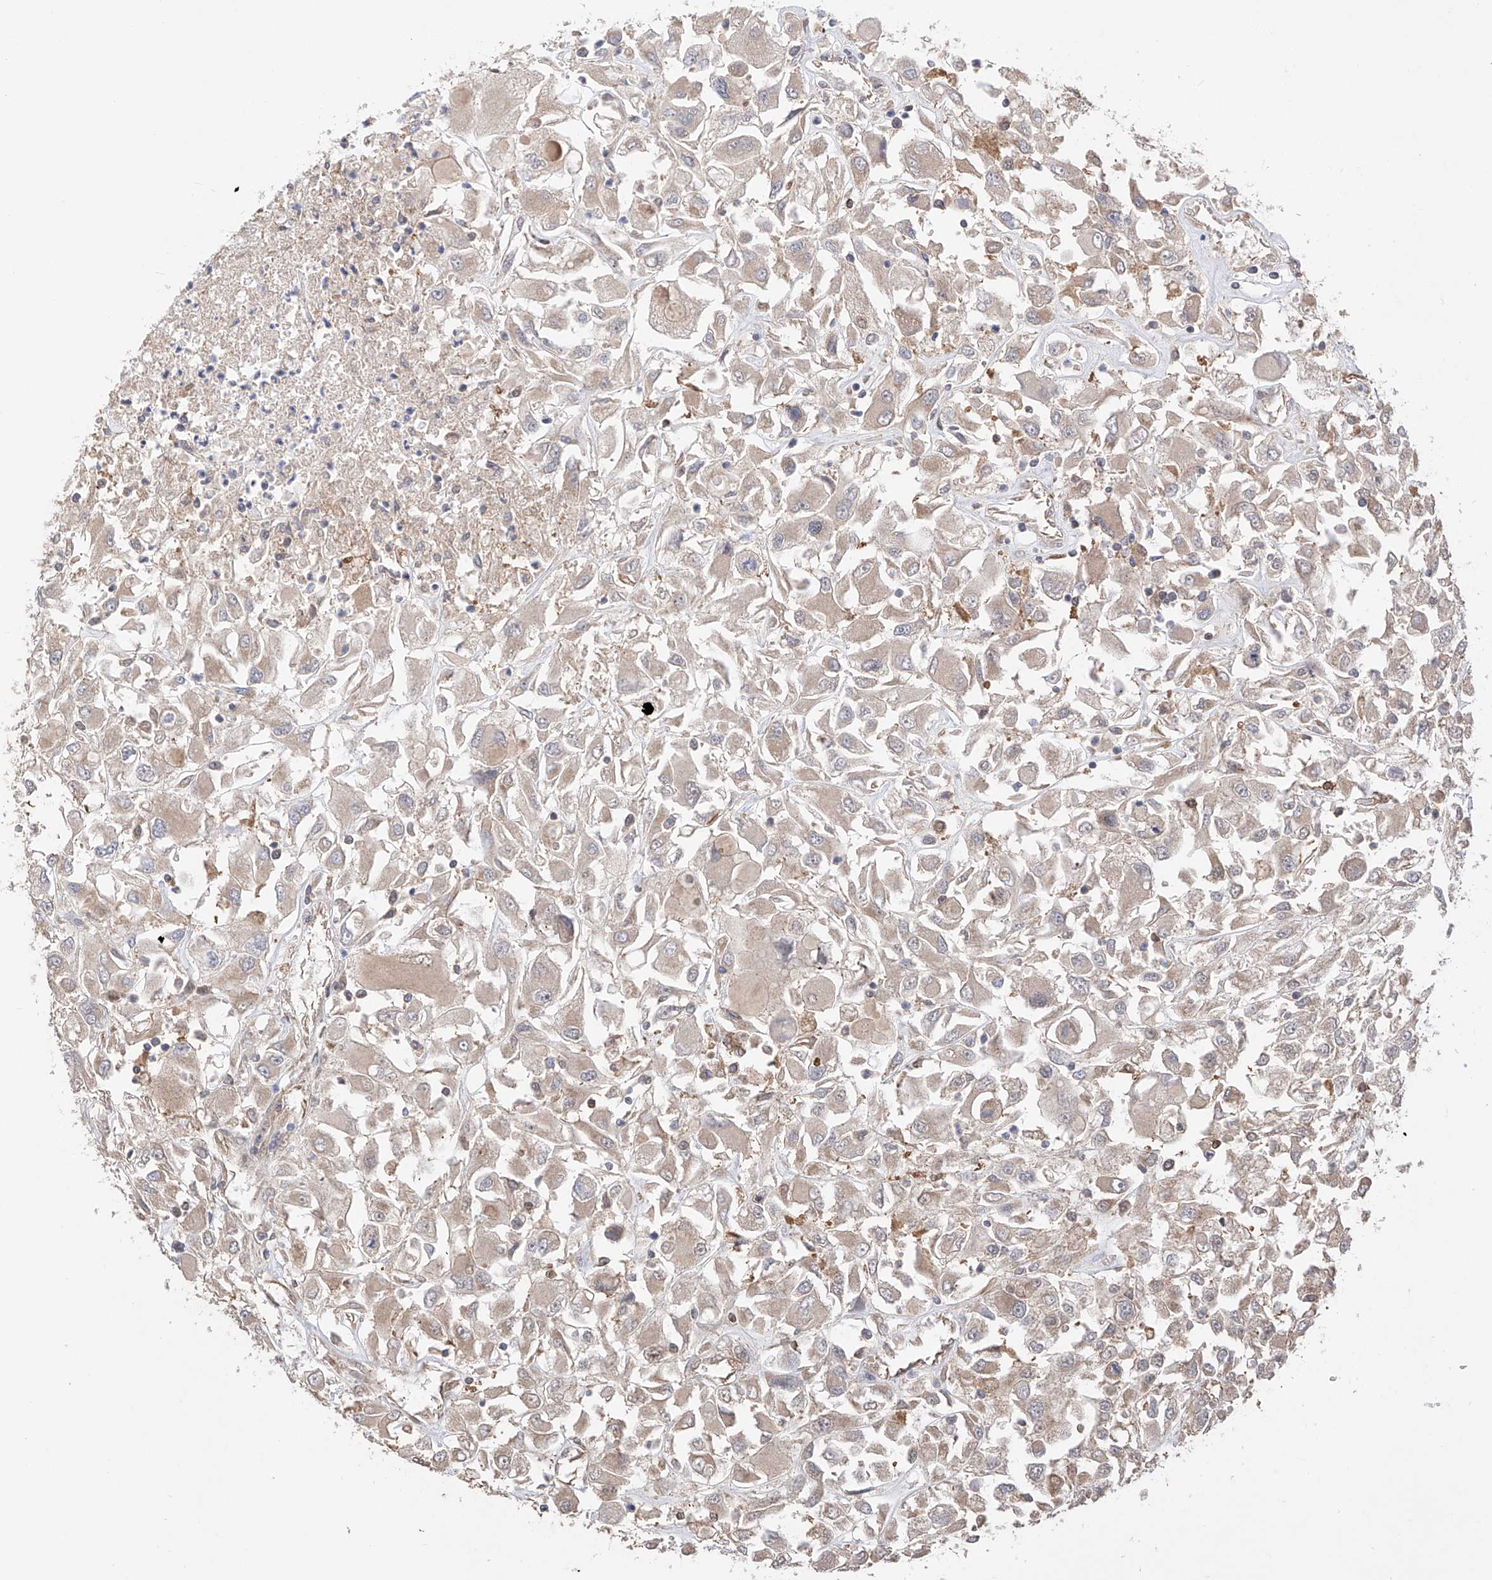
{"staining": {"intensity": "weak", "quantity": "25%-75%", "location": "cytoplasmic/membranous"}, "tissue": "renal cancer", "cell_type": "Tumor cells", "image_type": "cancer", "snomed": [{"axis": "morphology", "description": "Adenocarcinoma, NOS"}, {"axis": "topography", "description": "Kidney"}], "caption": "Weak cytoplasmic/membranous expression is appreciated in about 25%-75% of tumor cells in renal adenocarcinoma.", "gene": "SDHAF4", "patient": {"sex": "female", "age": 52}}